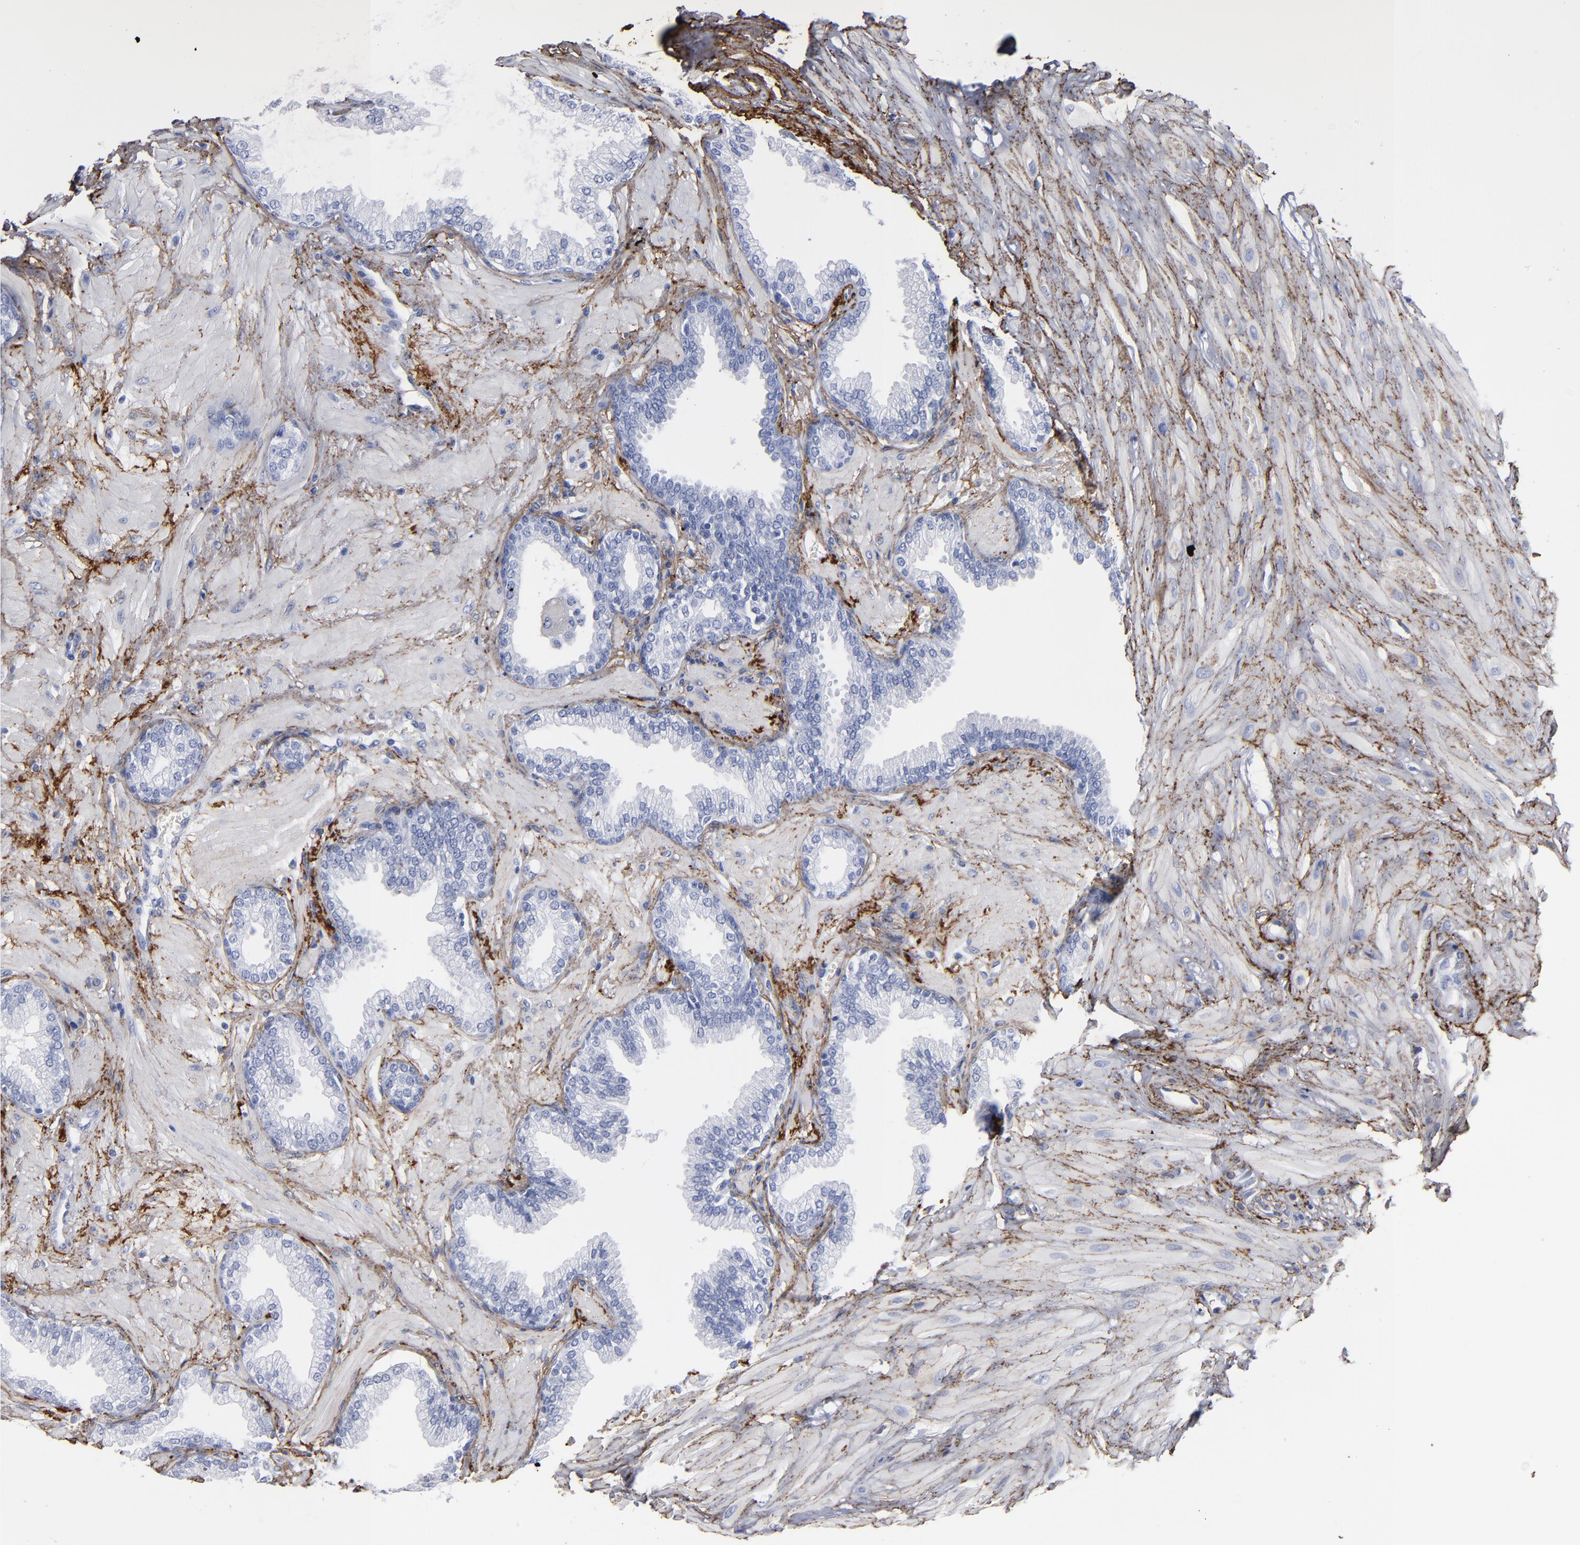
{"staining": {"intensity": "negative", "quantity": "none", "location": "none"}, "tissue": "prostate", "cell_type": "Glandular cells", "image_type": "normal", "snomed": [{"axis": "morphology", "description": "Normal tissue, NOS"}, {"axis": "topography", "description": "Prostate"}], "caption": "This image is of normal prostate stained with immunohistochemistry (IHC) to label a protein in brown with the nuclei are counter-stained blue. There is no expression in glandular cells. Nuclei are stained in blue.", "gene": "EMILIN1", "patient": {"sex": "male", "age": 64}}